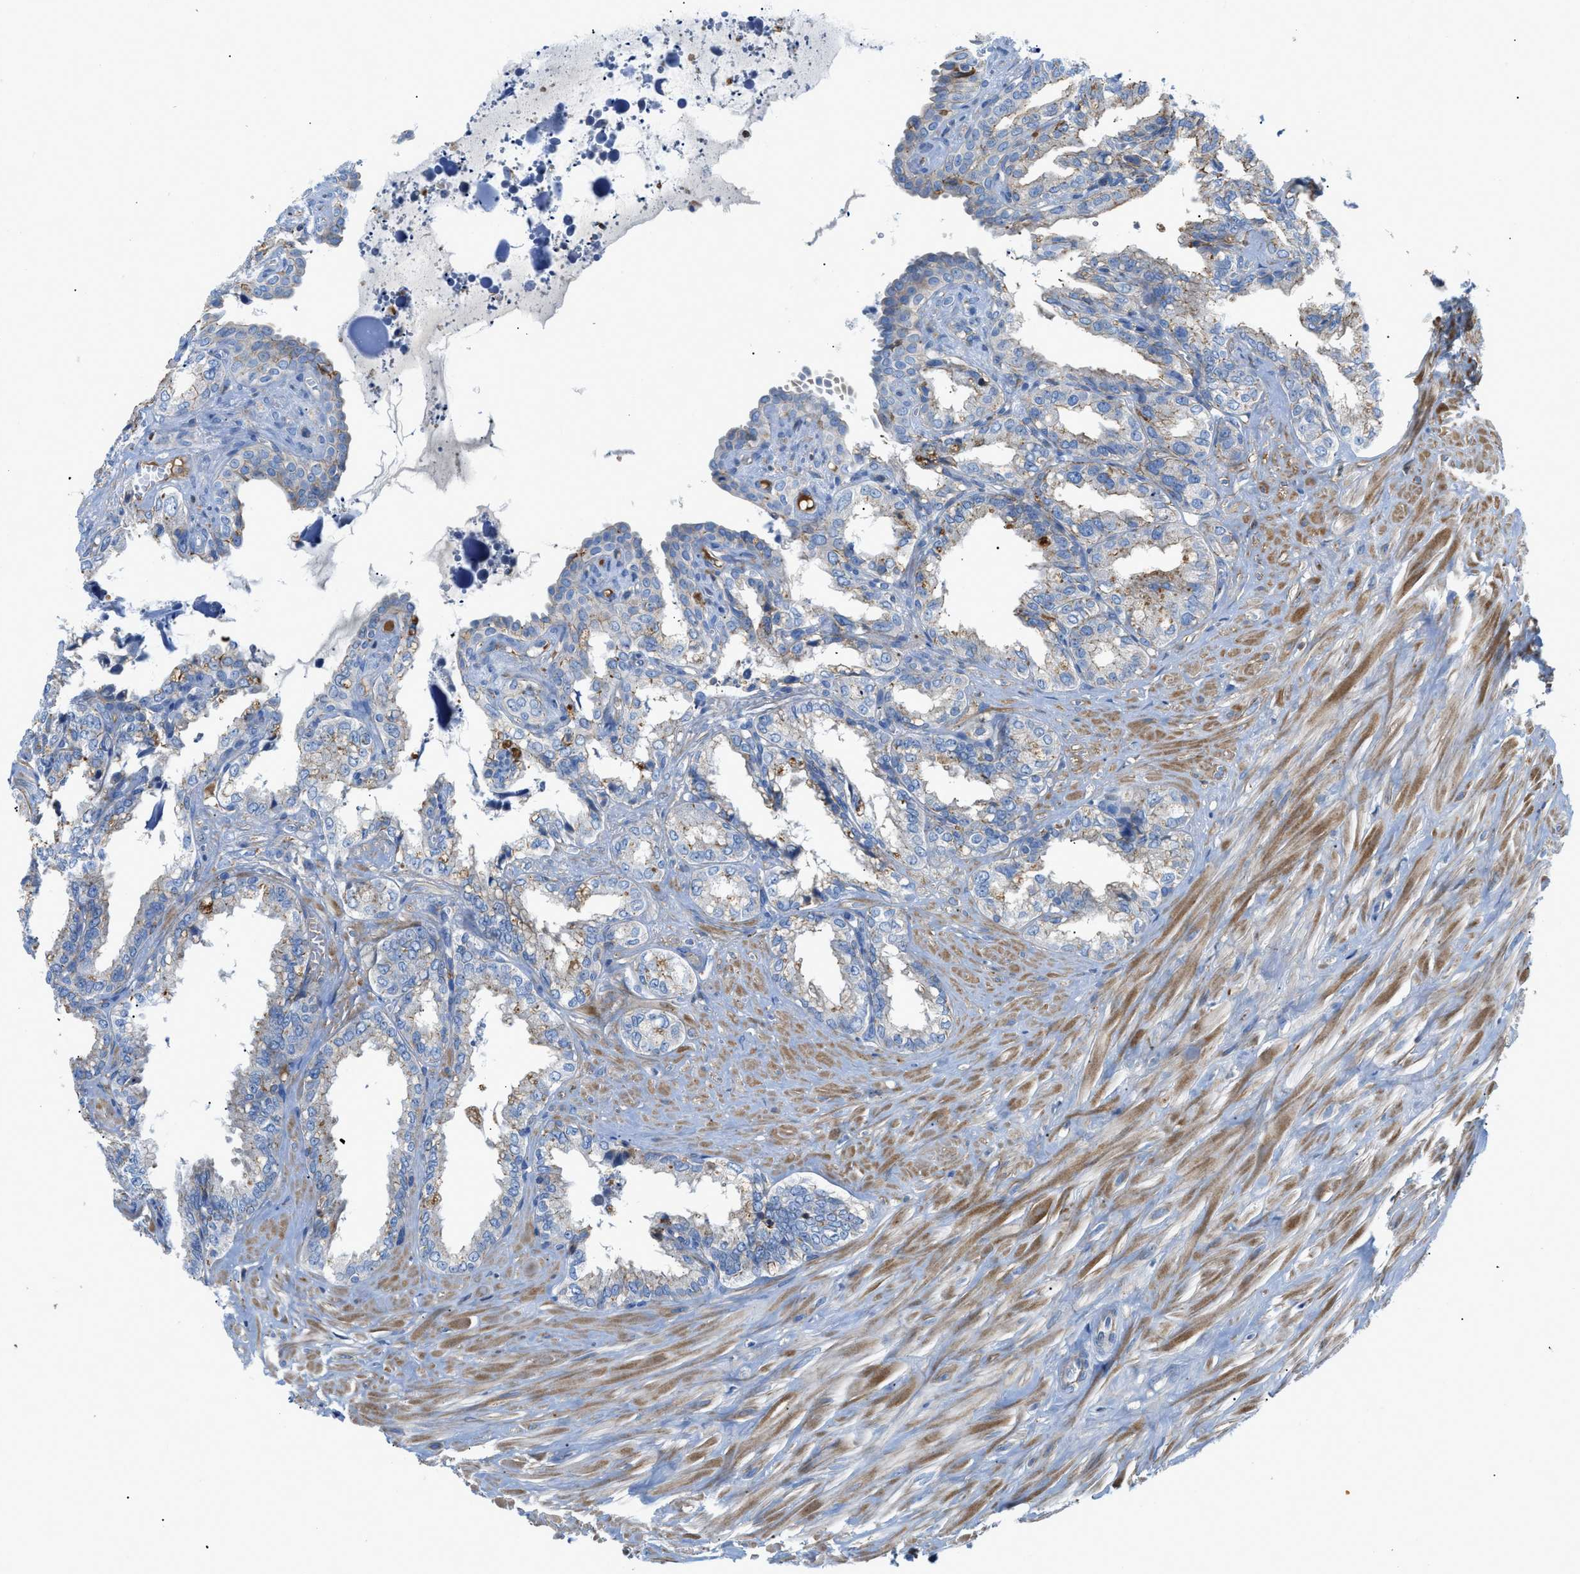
{"staining": {"intensity": "moderate", "quantity": "<25%", "location": "cytoplasmic/membranous"}, "tissue": "seminal vesicle", "cell_type": "Glandular cells", "image_type": "normal", "snomed": [{"axis": "morphology", "description": "Normal tissue, NOS"}, {"axis": "topography", "description": "Seminal veicle"}], "caption": "Glandular cells display low levels of moderate cytoplasmic/membranous positivity in about <25% of cells in normal human seminal vesicle.", "gene": "ATP6V0D1", "patient": {"sex": "male", "age": 64}}